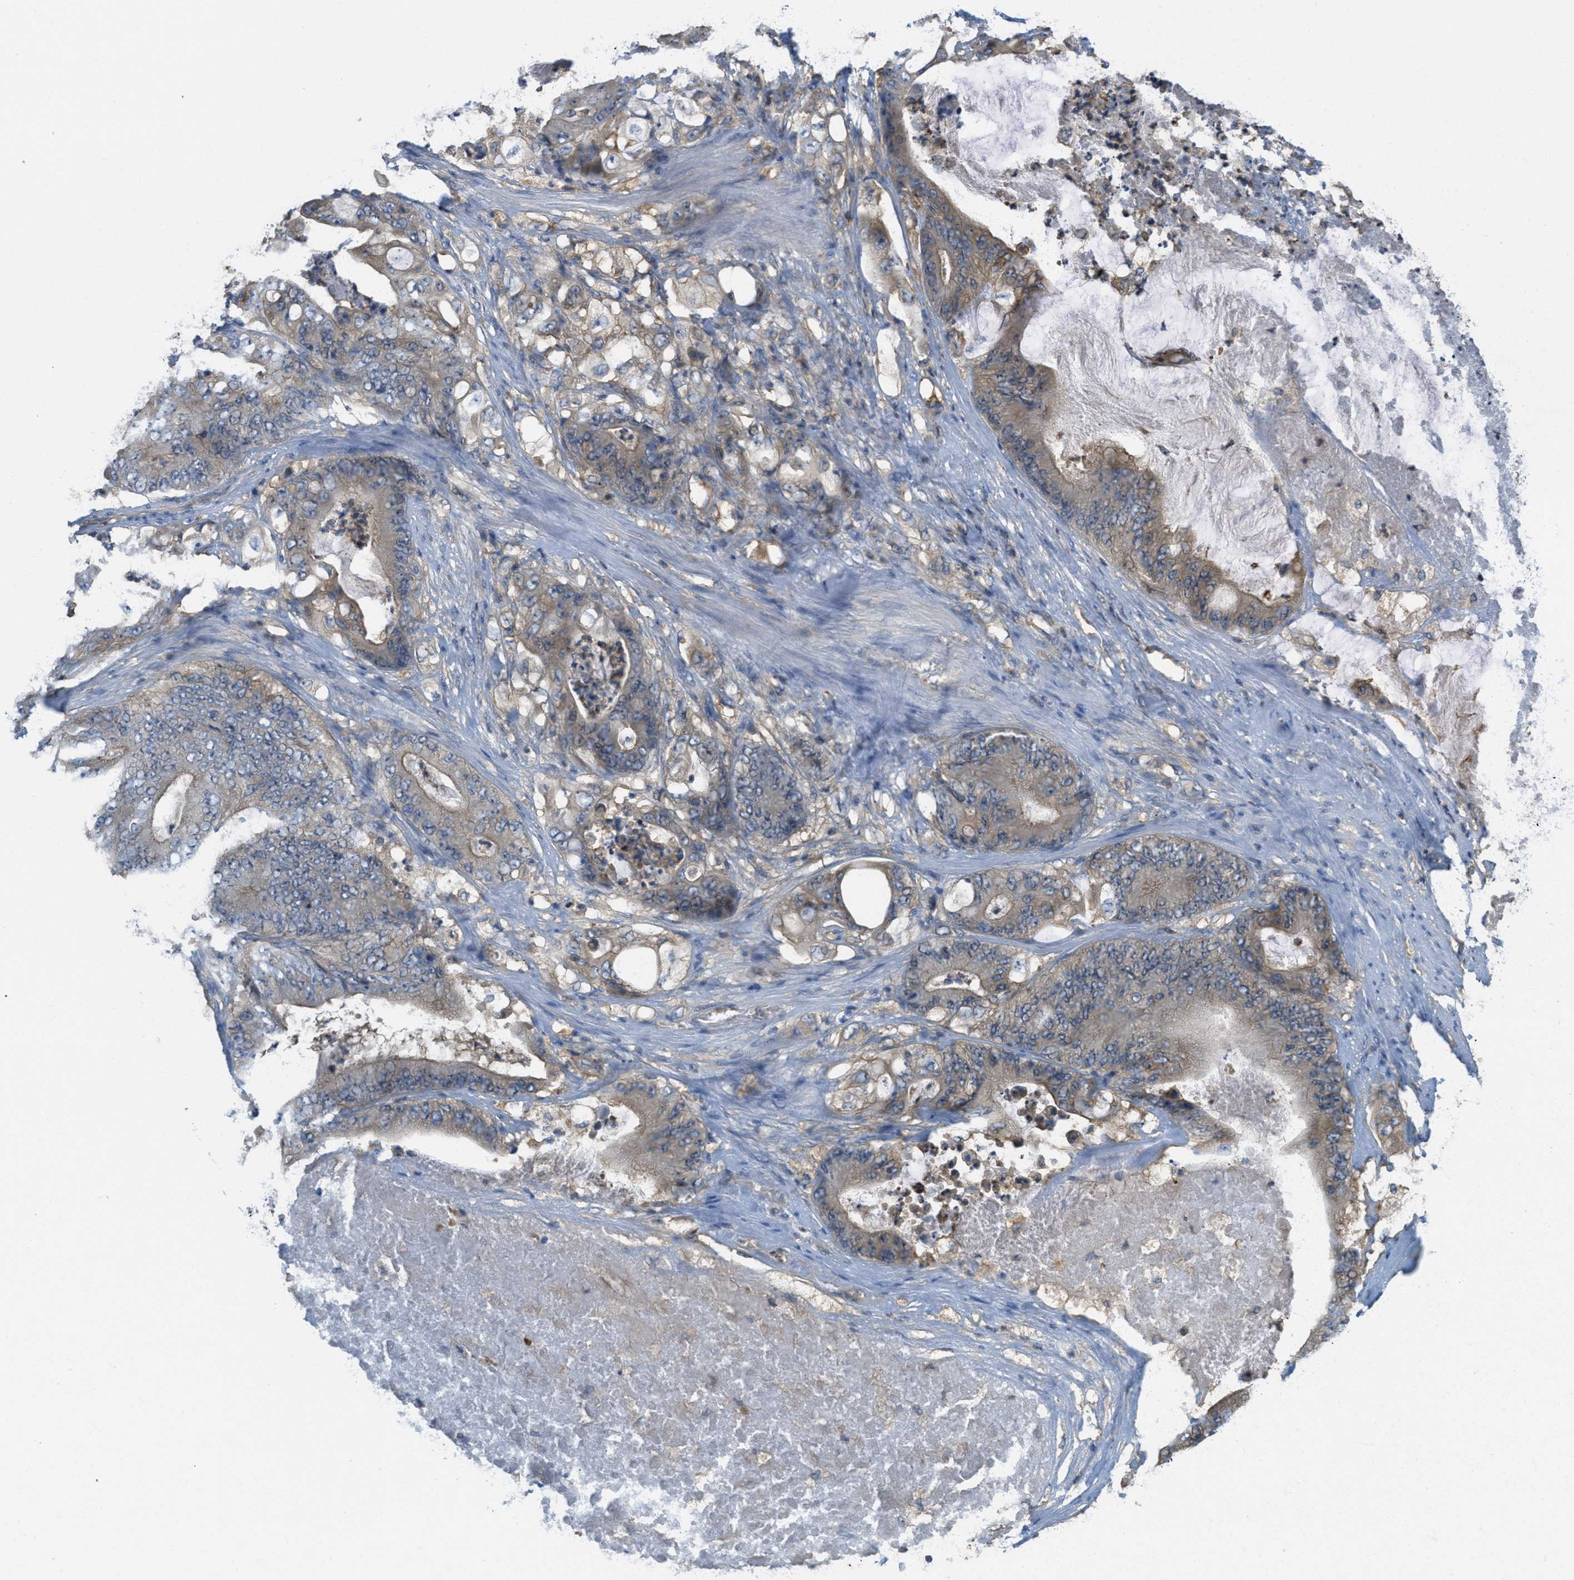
{"staining": {"intensity": "weak", "quantity": ">75%", "location": "cytoplasmic/membranous"}, "tissue": "stomach cancer", "cell_type": "Tumor cells", "image_type": "cancer", "snomed": [{"axis": "morphology", "description": "Adenocarcinoma, NOS"}, {"axis": "topography", "description": "Stomach"}], "caption": "A photomicrograph of human stomach cancer (adenocarcinoma) stained for a protein displays weak cytoplasmic/membranous brown staining in tumor cells. (brown staining indicates protein expression, while blue staining denotes nuclei).", "gene": "GRIK2", "patient": {"sex": "female", "age": 73}}